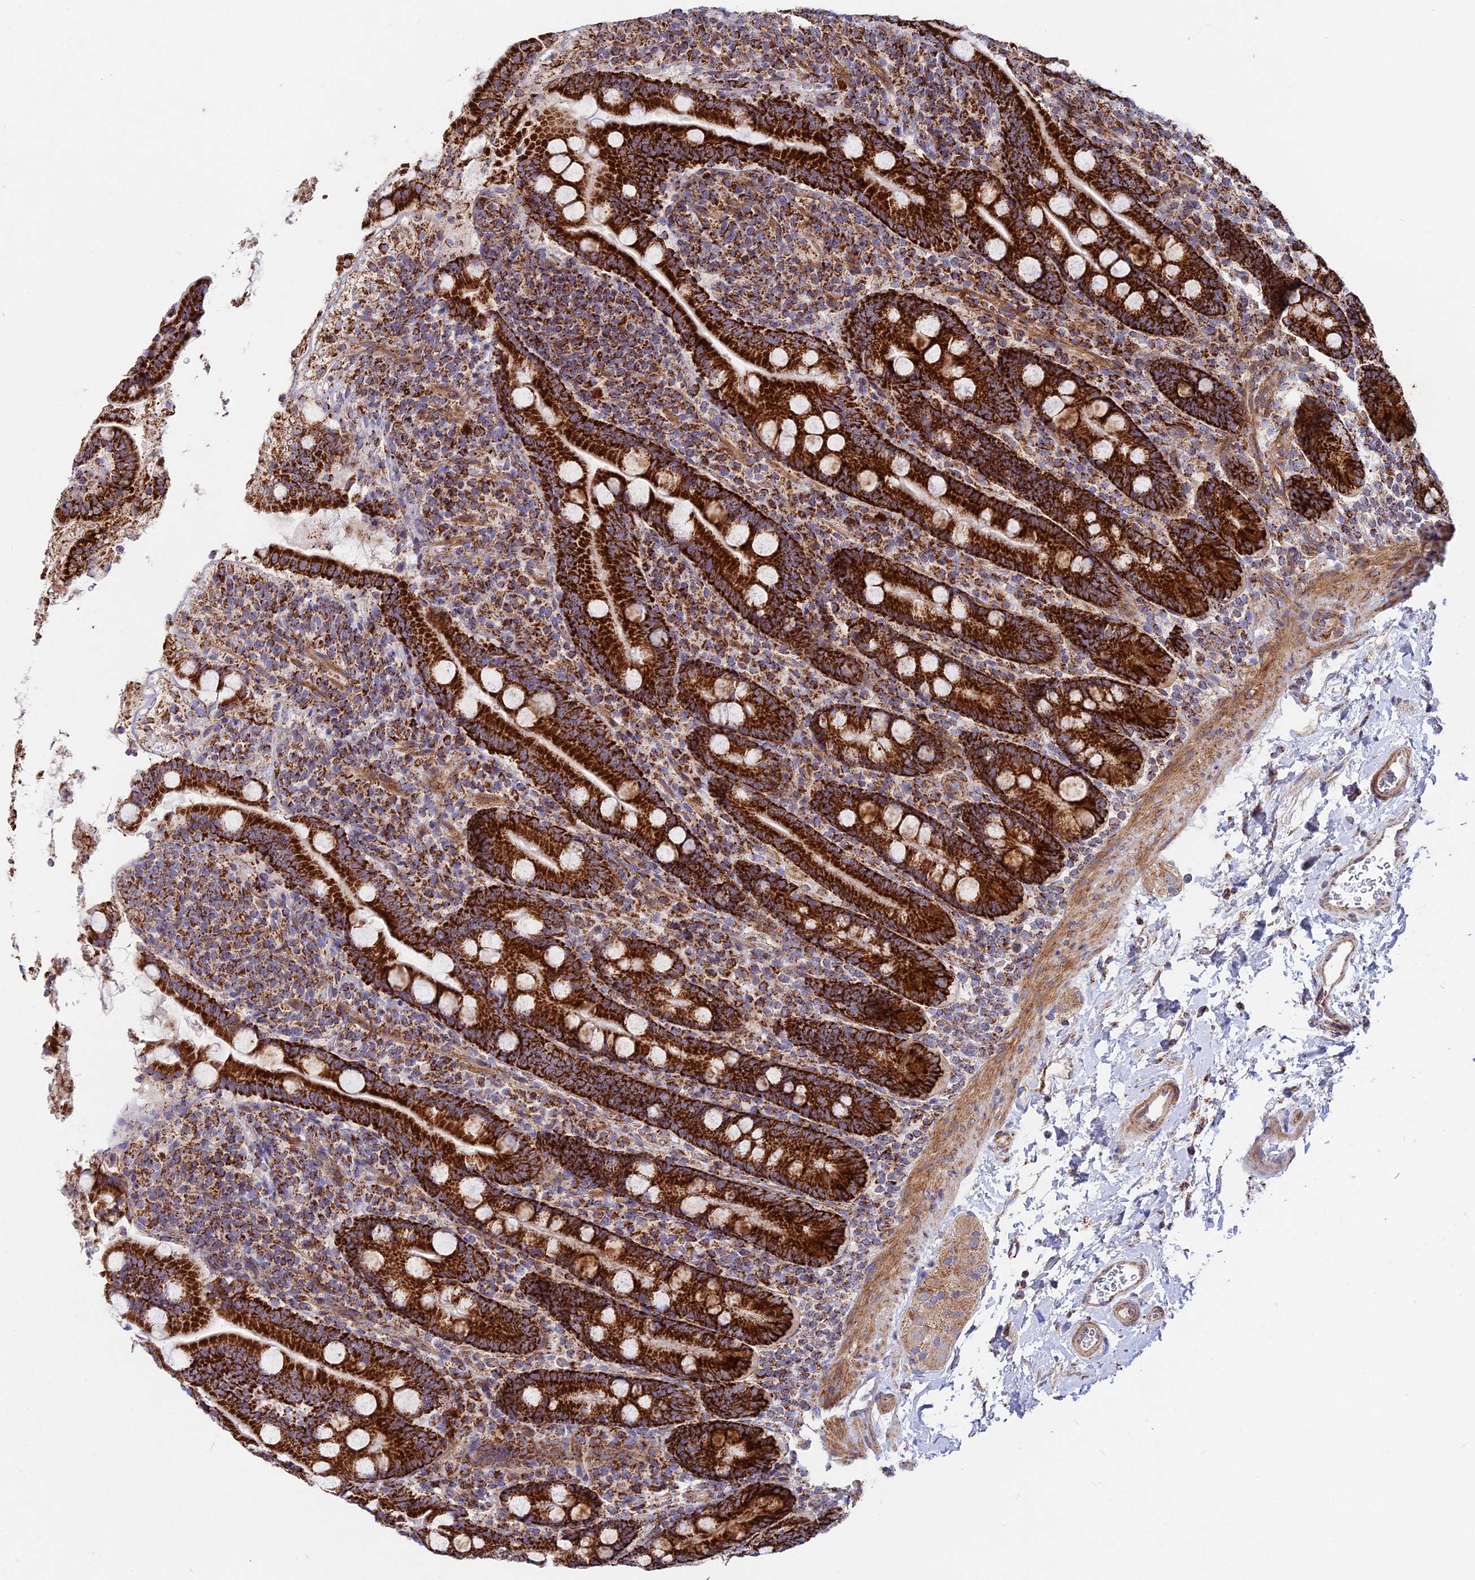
{"staining": {"intensity": "strong", "quantity": ">75%", "location": "cytoplasmic/membranous"}, "tissue": "duodenum", "cell_type": "Glandular cells", "image_type": "normal", "snomed": [{"axis": "morphology", "description": "Normal tissue, NOS"}, {"axis": "topography", "description": "Duodenum"}], "caption": "Brown immunohistochemical staining in benign human duodenum shows strong cytoplasmic/membranous positivity in about >75% of glandular cells.", "gene": "KHDC3L", "patient": {"sex": "male", "age": 35}}